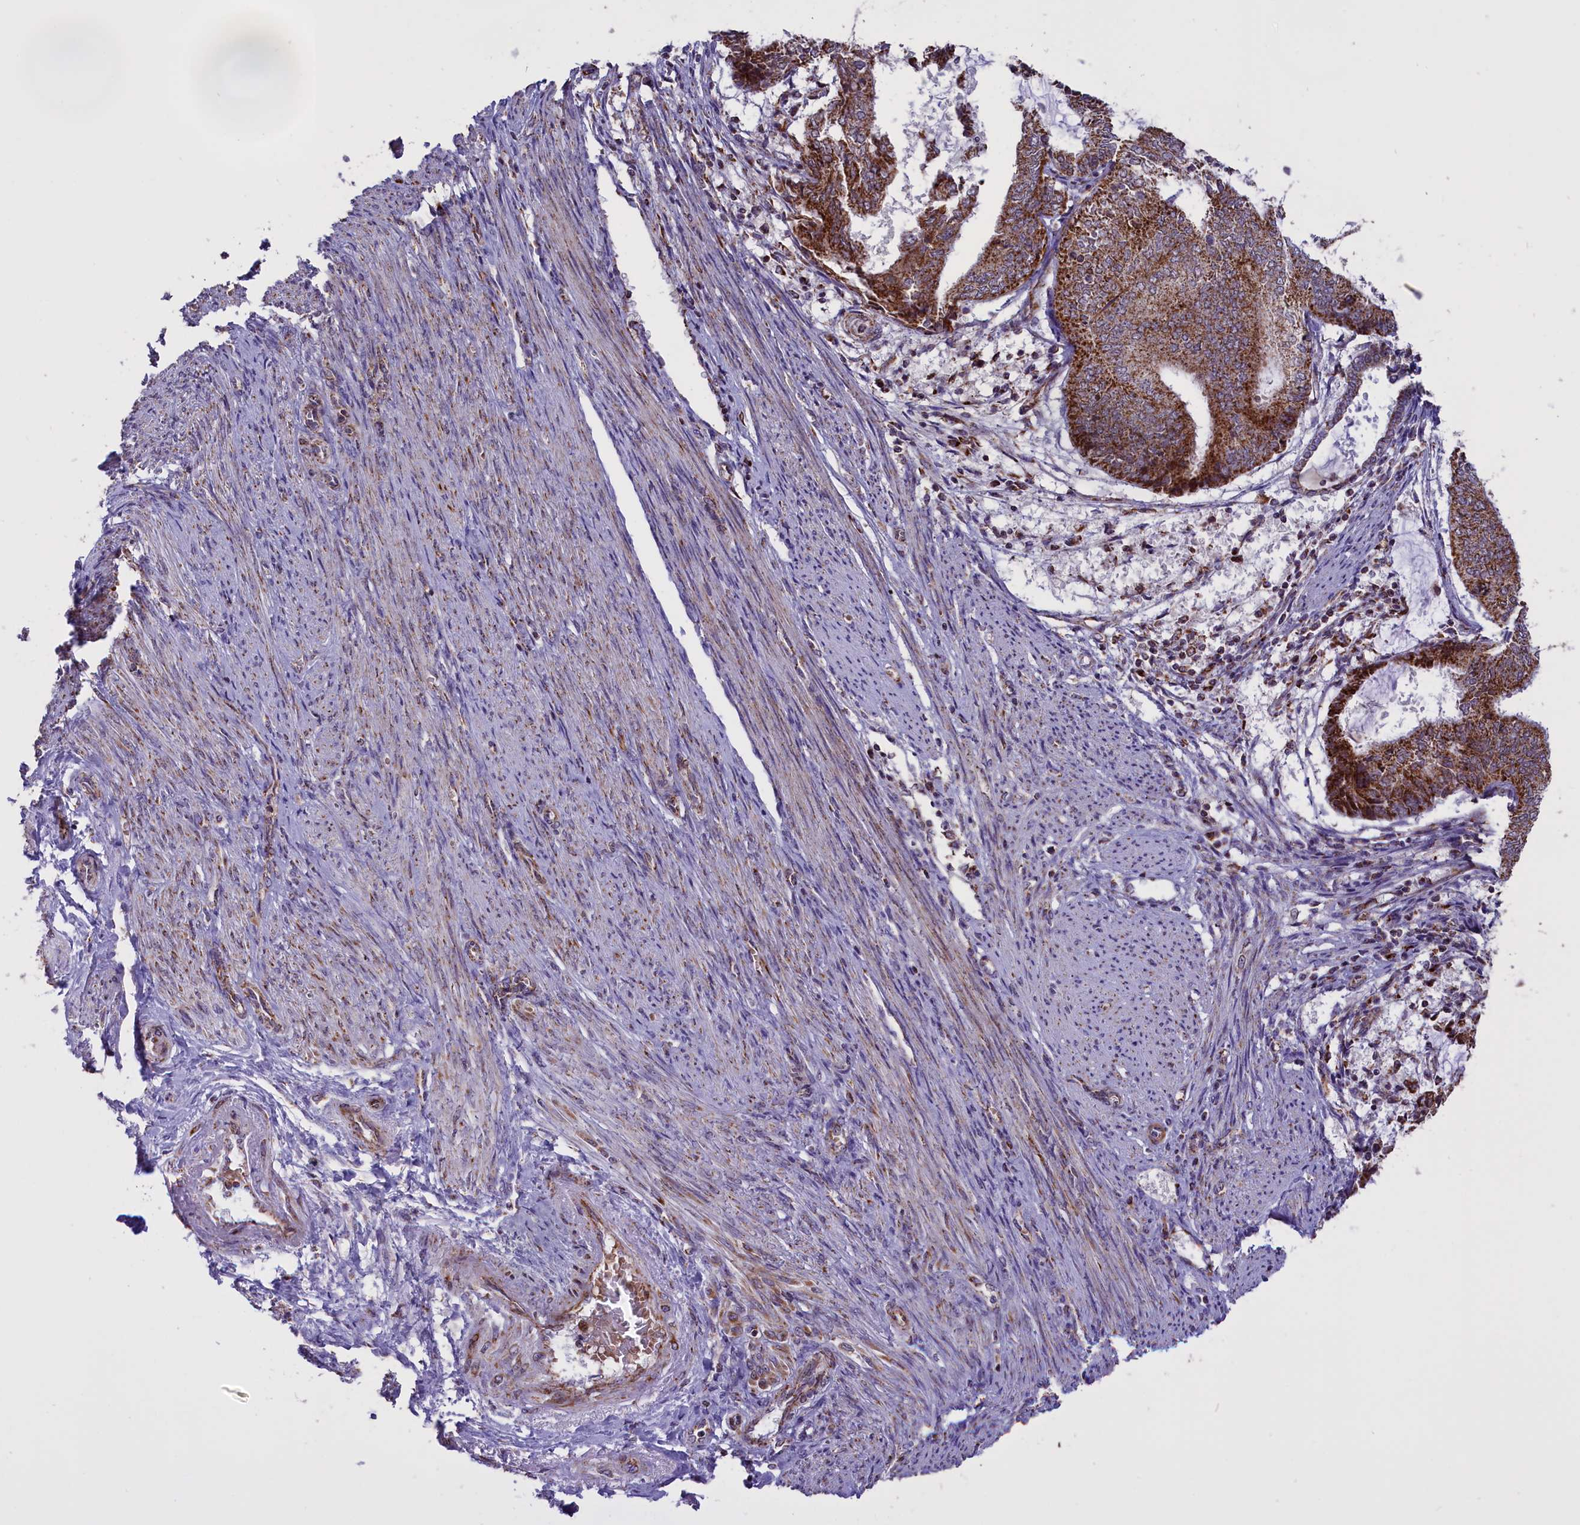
{"staining": {"intensity": "moderate", "quantity": ">75%", "location": "cytoplasmic/membranous"}, "tissue": "endometrial cancer", "cell_type": "Tumor cells", "image_type": "cancer", "snomed": [{"axis": "morphology", "description": "Adenocarcinoma, NOS"}, {"axis": "topography", "description": "Endometrium"}], "caption": "An IHC image of neoplastic tissue is shown. Protein staining in brown labels moderate cytoplasmic/membranous positivity in endometrial cancer within tumor cells. (DAB IHC, brown staining for protein, blue staining for nuclei).", "gene": "NDUFS5", "patient": {"sex": "female", "age": 81}}